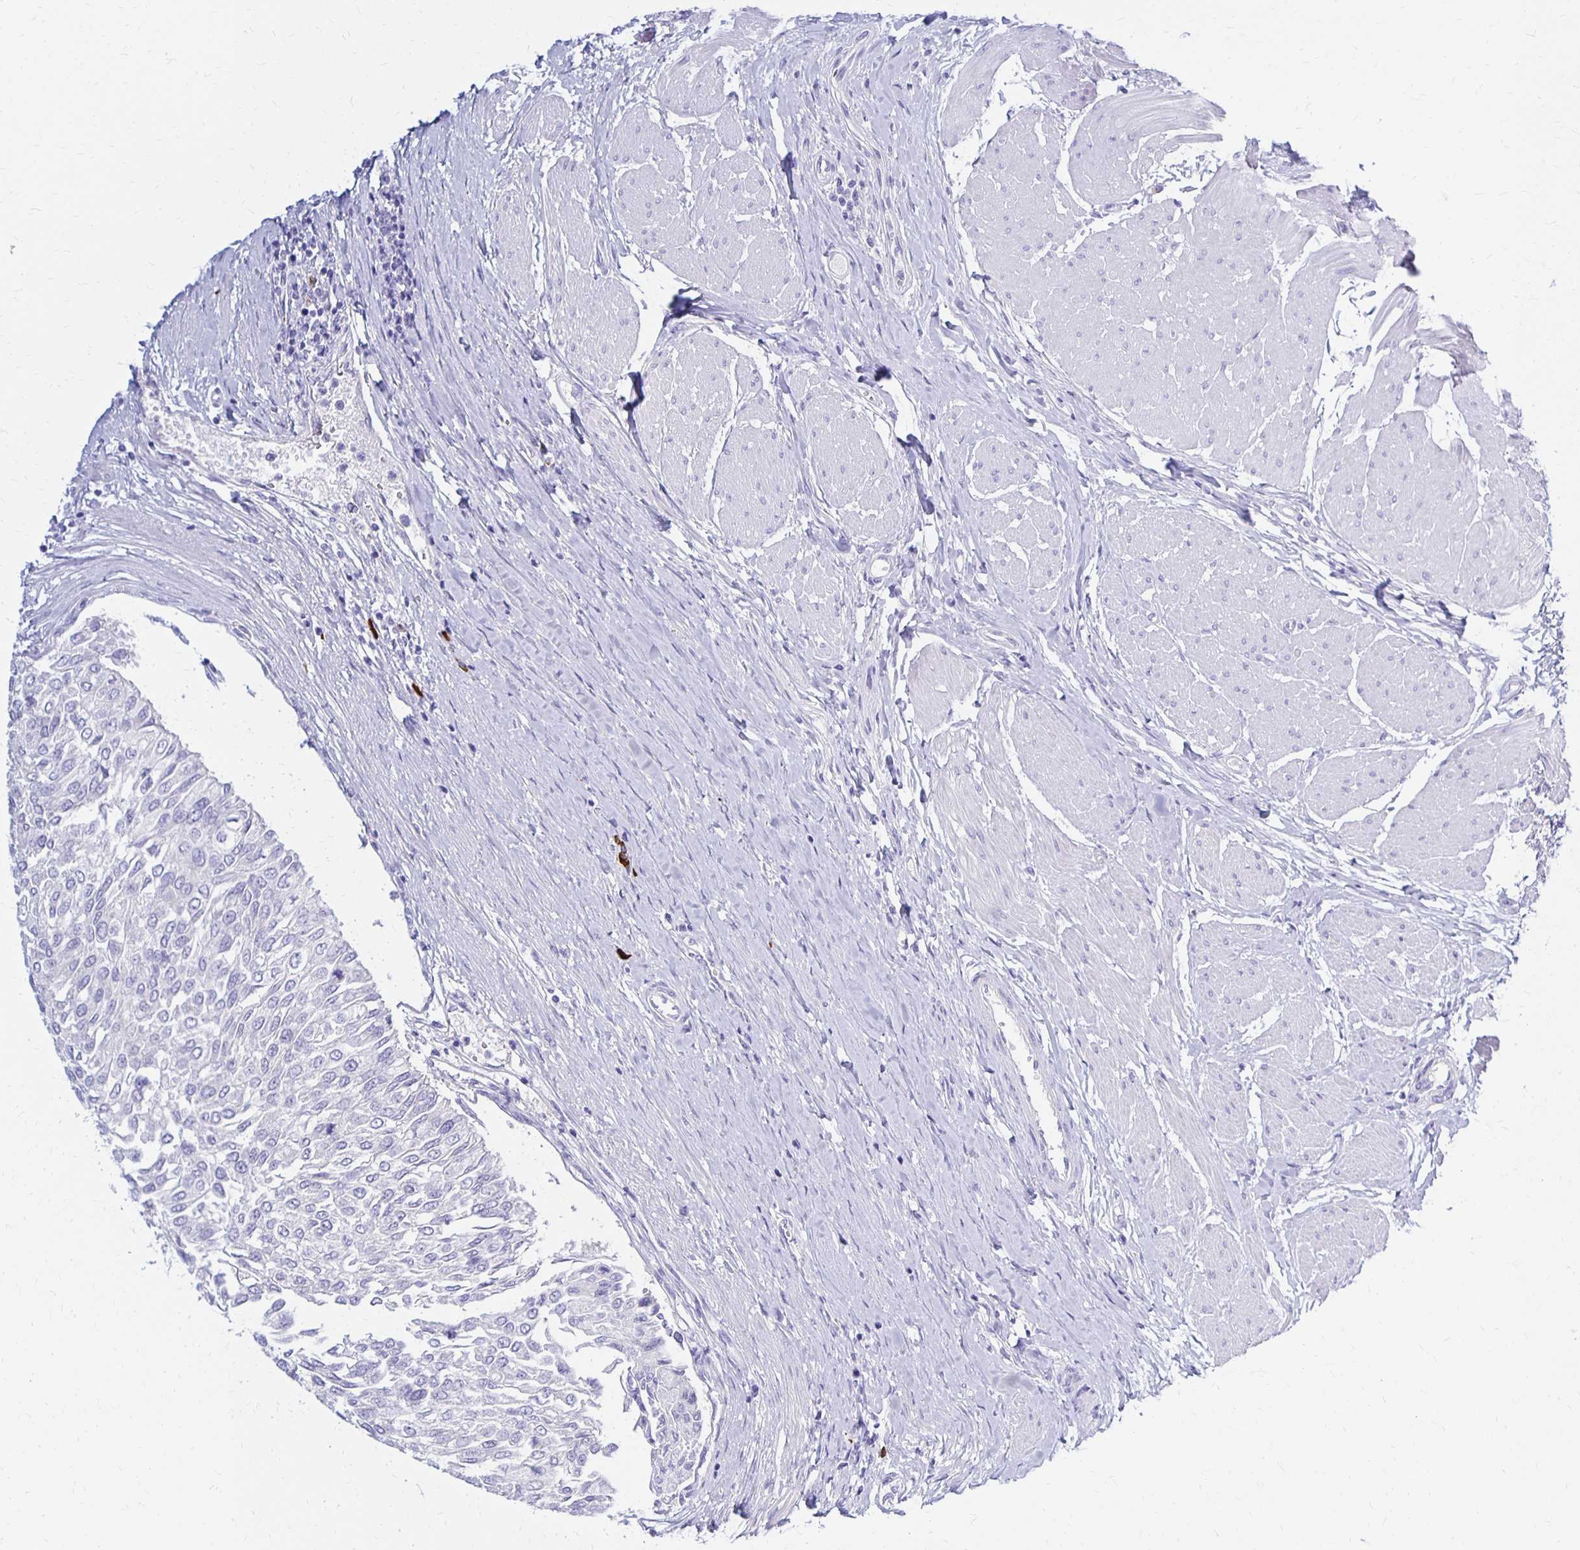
{"staining": {"intensity": "negative", "quantity": "none", "location": "none"}, "tissue": "urothelial cancer", "cell_type": "Tumor cells", "image_type": "cancer", "snomed": [{"axis": "morphology", "description": "Urothelial carcinoma, NOS"}, {"axis": "topography", "description": "Urinary bladder"}], "caption": "High magnification brightfield microscopy of transitional cell carcinoma stained with DAB (3,3'-diaminobenzidine) (brown) and counterstained with hematoxylin (blue): tumor cells show no significant staining.", "gene": "FNTB", "patient": {"sex": "male", "age": 67}}